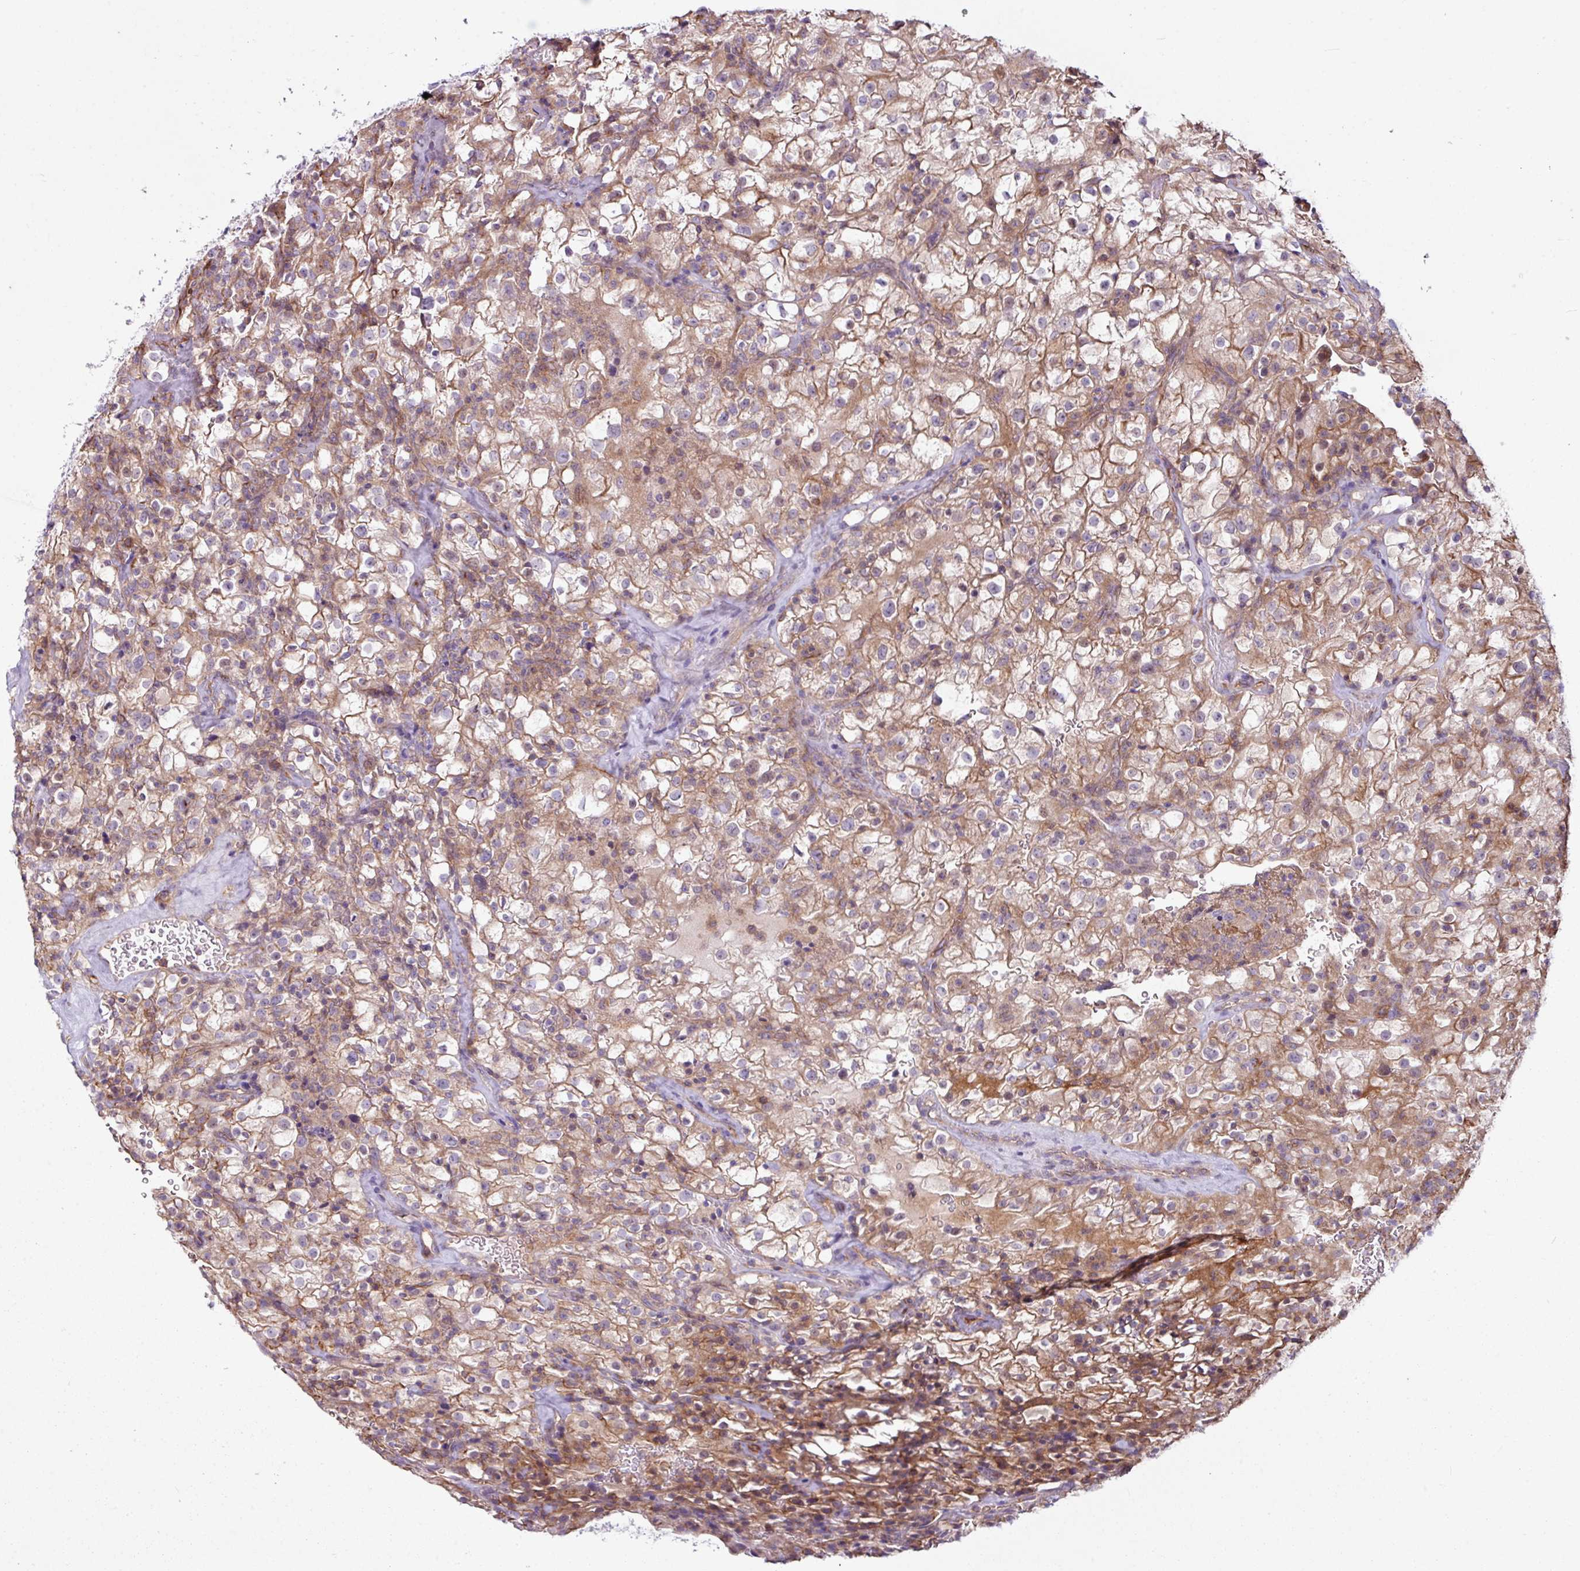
{"staining": {"intensity": "weak", "quantity": ">75%", "location": "cytoplasmic/membranous"}, "tissue": "renal cancer", "cell_type": "Tumor cells", "image_type": "cancer", "snomed": [{"axis": "morphology", "description": "Adenocarcinoma, NOS"}, {"axis": "topography", "description": "Kidney"}], "caption": "Renal cancer (adenocarcinoma) stained with a brown dye shows weak cytoplasmic/membranous positive expression in approximately >75% of tumor cells.", "gene": "ZNF106", "patient": {"sex": "female", "age": 74}}